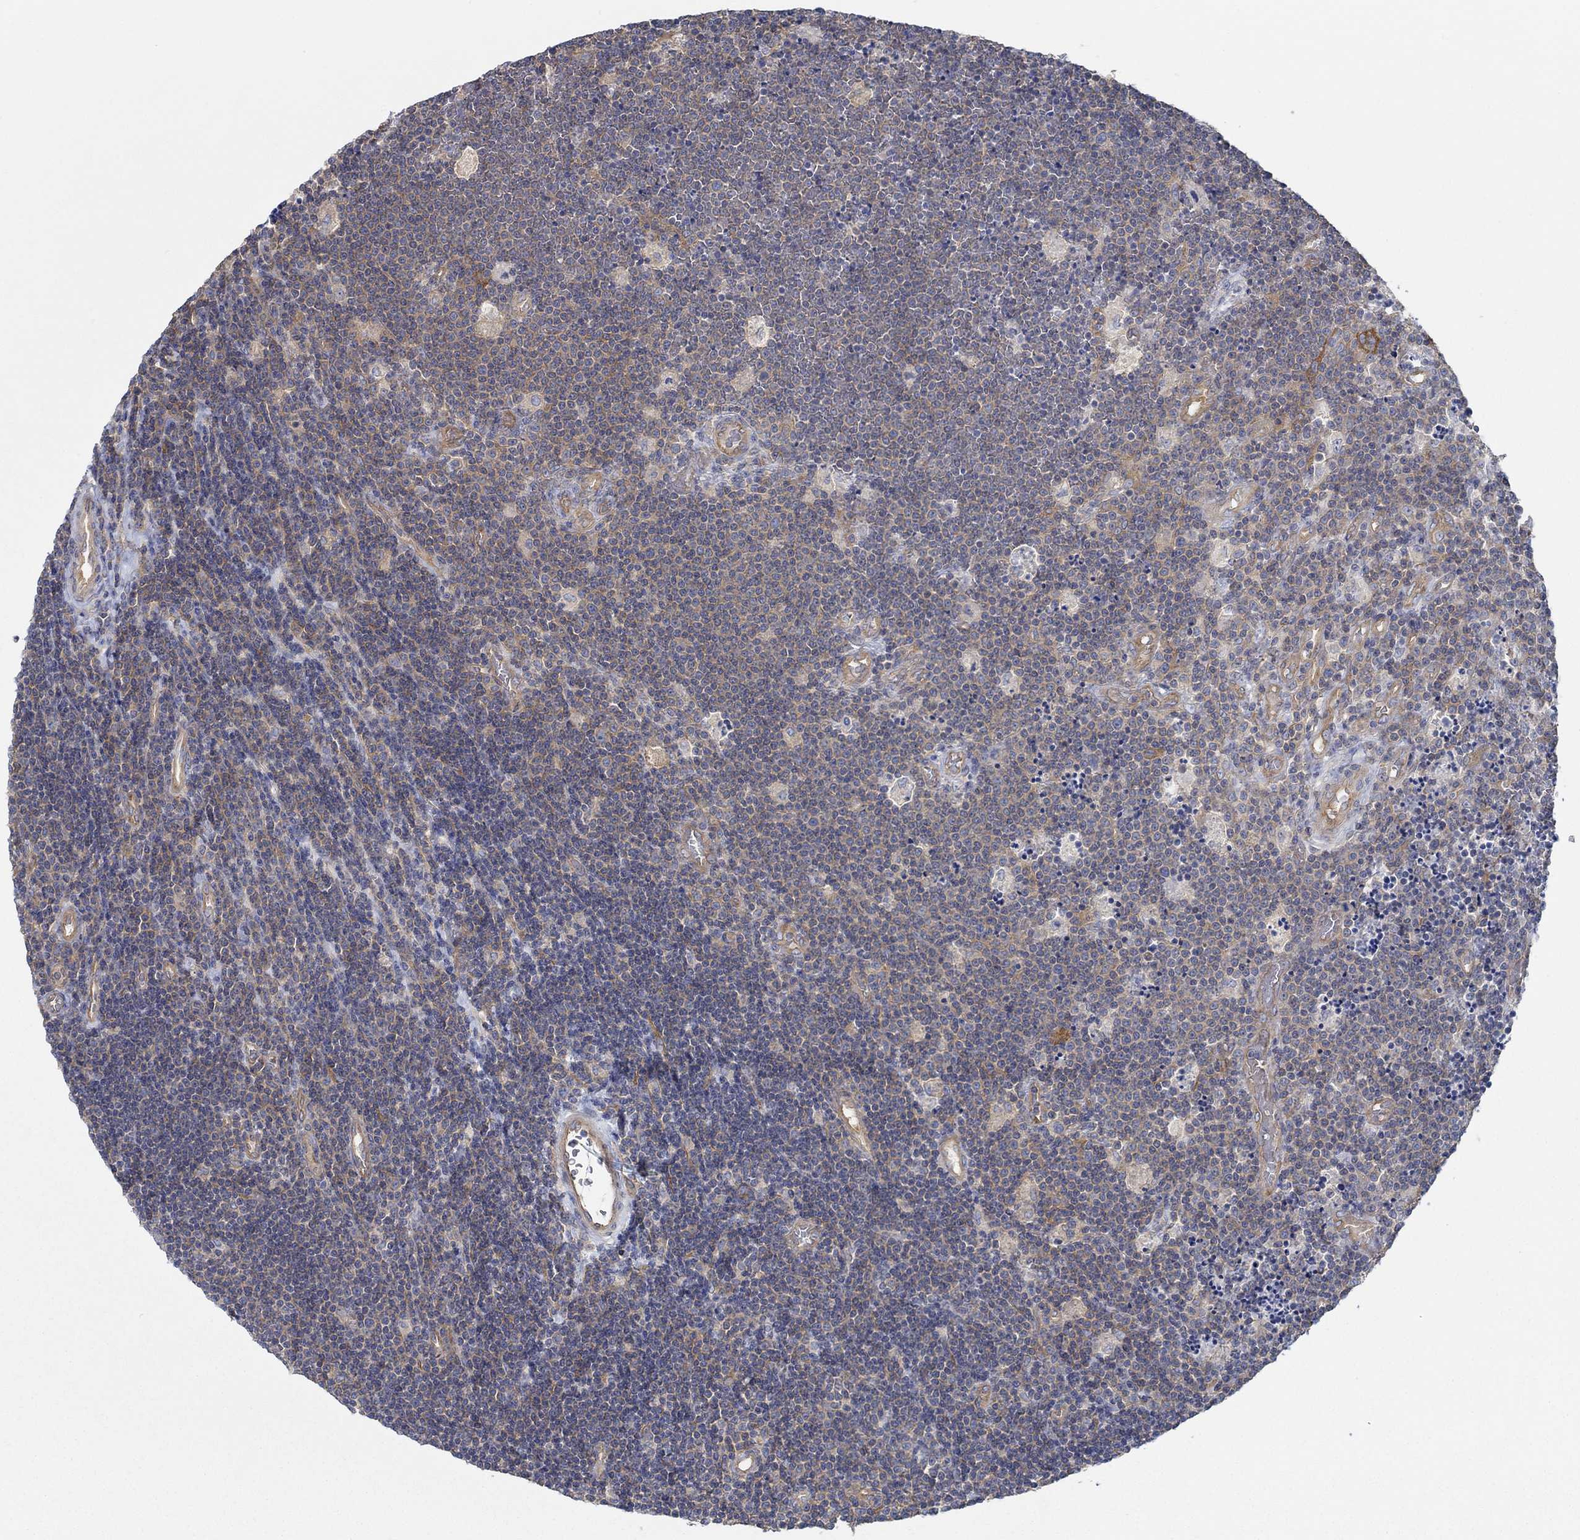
{"staining": {"intensity": "negative", "quantity": "none", "location": "none"}, "tissue": "lymphoma", "cell_type": "Tumor cells", "image_type": "cancer", "snomed": [{"axis": "morphology", "description": "Malignant lymphoma, non-Hodgkin's type, Low grade"}, {"axis": "topography", "description": "Brain"}], "caption": "Protein analysis of lymphoma shows no significant positivity in tumor cells.", "gene": "SPAG9", "patient": {"sex": "female", "age": 66}}